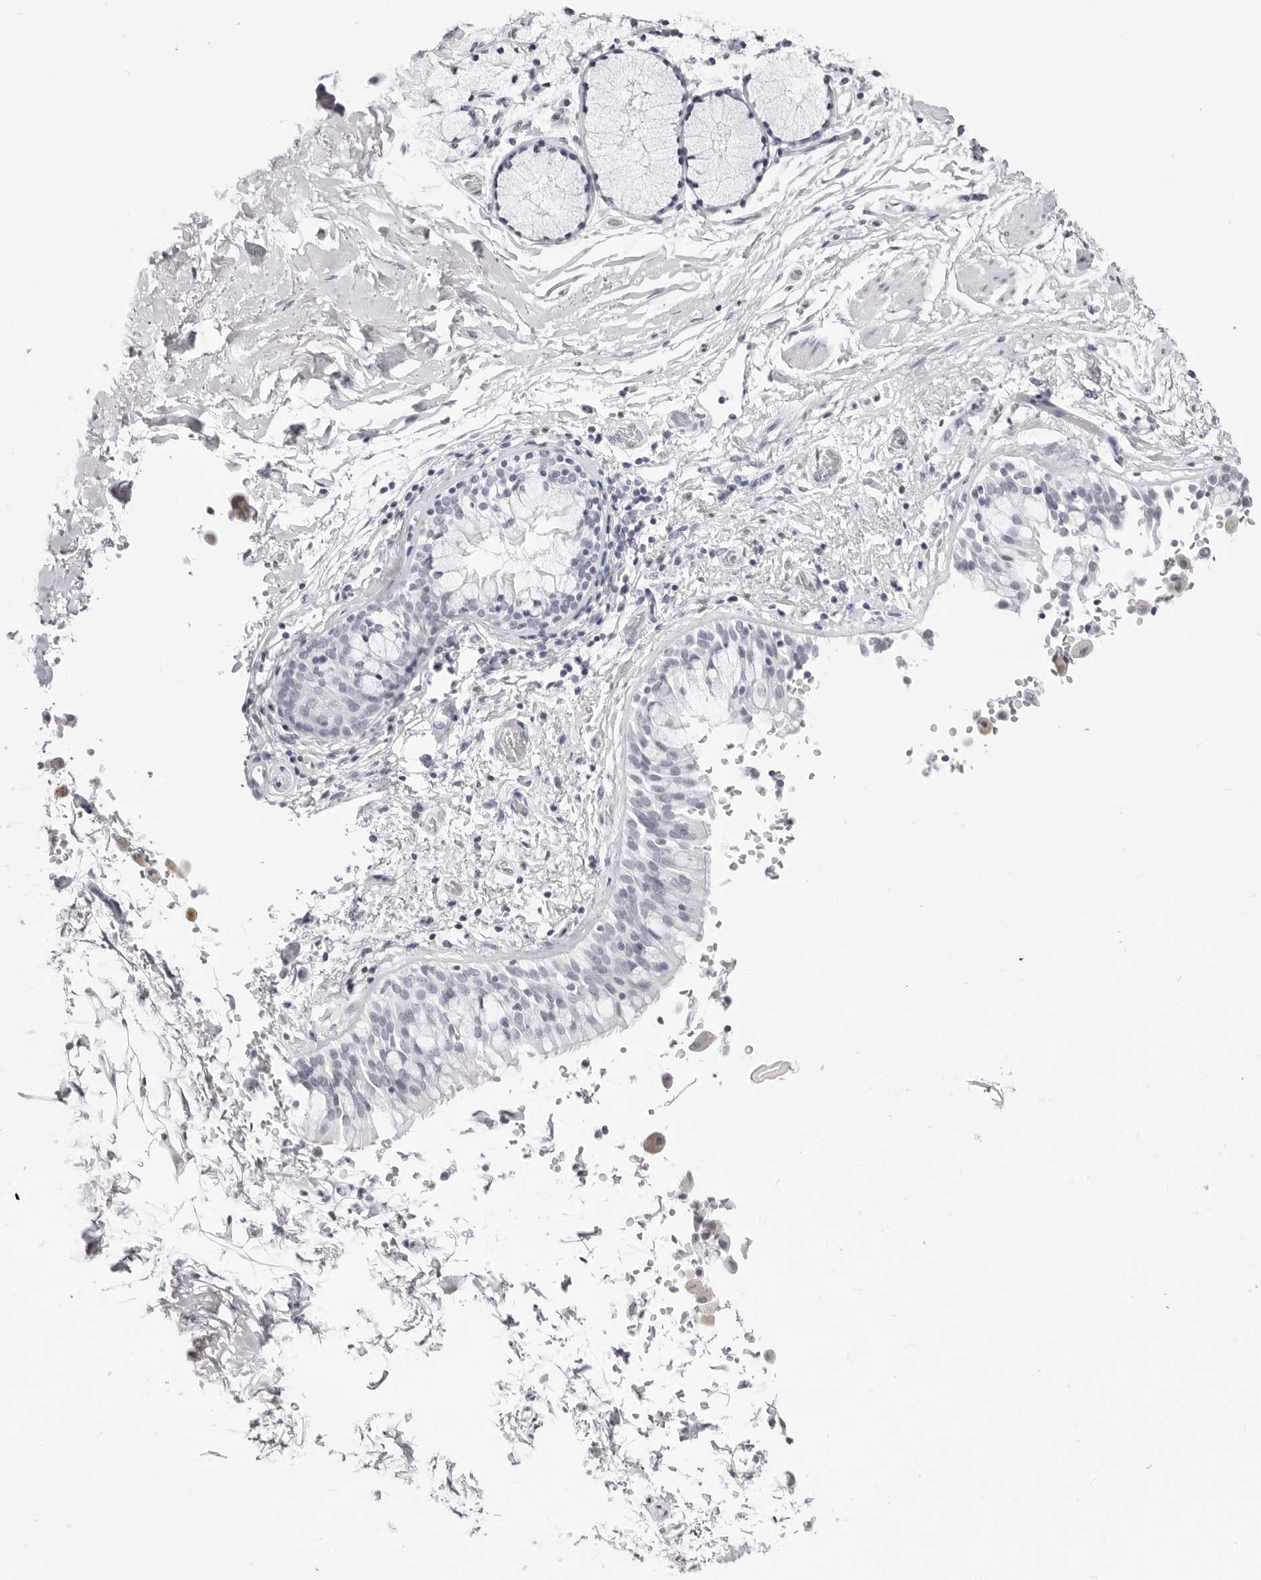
{"staining": {"intensity": "moderate", "quantity": "<25%", "location": "cytoplasmic/membranous"}, "tissue": "bronchus", "cell_type": "Respiratory epithelial cells", "image_type": "normal", "snomed": [{"axis": "morphology", "description": "Normal tissue, NOS"}, {"axis": "morphology", "description": "Inflammation, NOS"}, {"axis": "topography", "description": "Cartilage tissue"}, {"axis": "topography", "description": "Bronchus"}, {"axis": "topography", "description": "Lung"}], "caption": "Unremarkable bronchus displays moderate cytoplasmic/membranous expression in approximately <25% of respiratory epithelial cells (IHC, brightfield microscopy, high magnification)..", "gene": "CST5", "patient": {"sex": "female", "age": 64}}